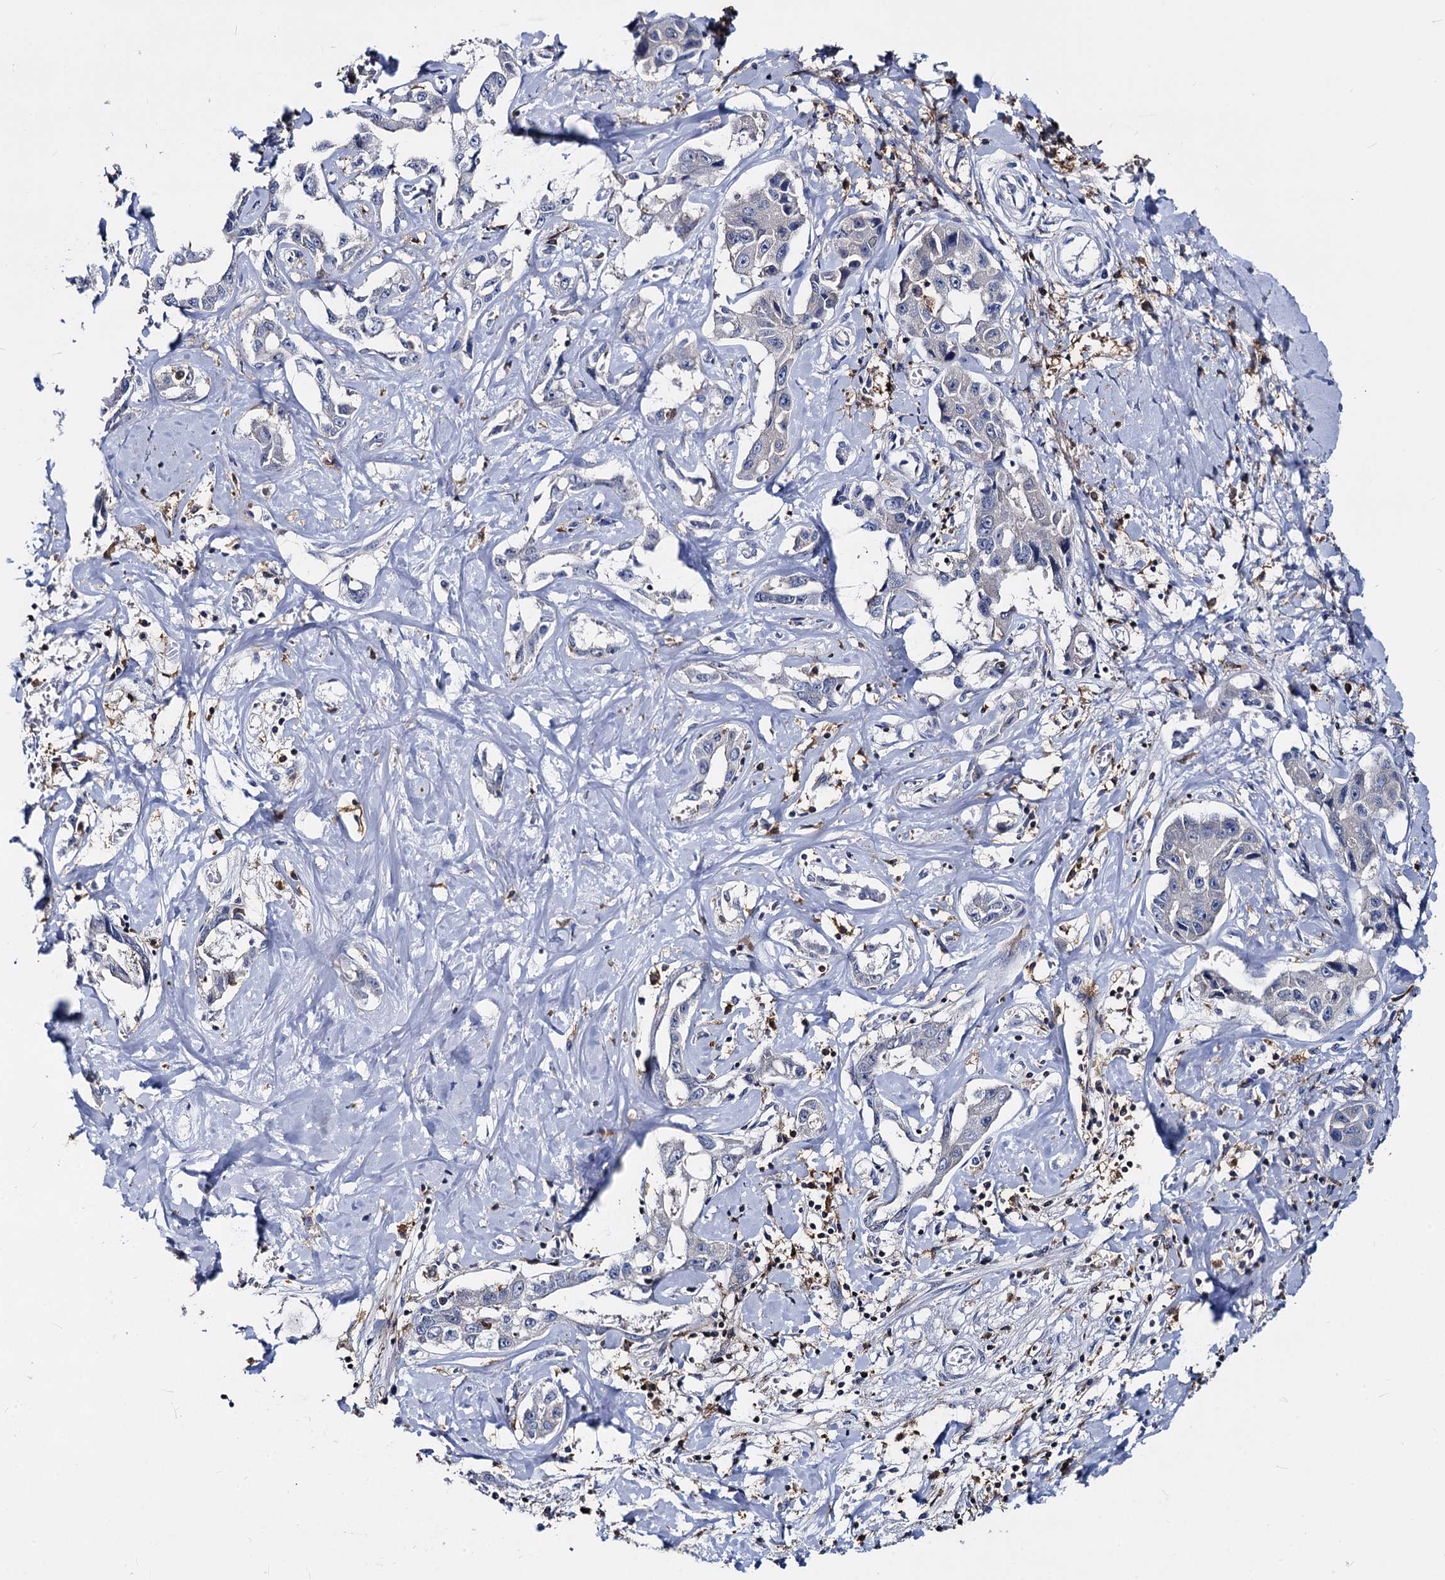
{"staining": {"intensity": "negative", "quantity": "none", "location": "none"}, "tissue": "liver cancer", "cell_type": "Tumor cells", "image_type": "cancer", "snomed": [{"axis": "morphology", "description": "Cholangiocarcinoma"}, {"axis": "topography", "description": "Liver"}], "caption": "IHC image of human liver cancer (cholangiocarcinoma) stained for a protein (brown), which reveals no expression in tumor cells. Brightfield microscopy of immunohistochemistry (IHC) stained with DAB (3,3'-diaminobenzidine) (brown) and hematoxylin (blue), captured at high magnification.", "gene": "RHOG", "patient": {"sex": "male", "age": 59}}